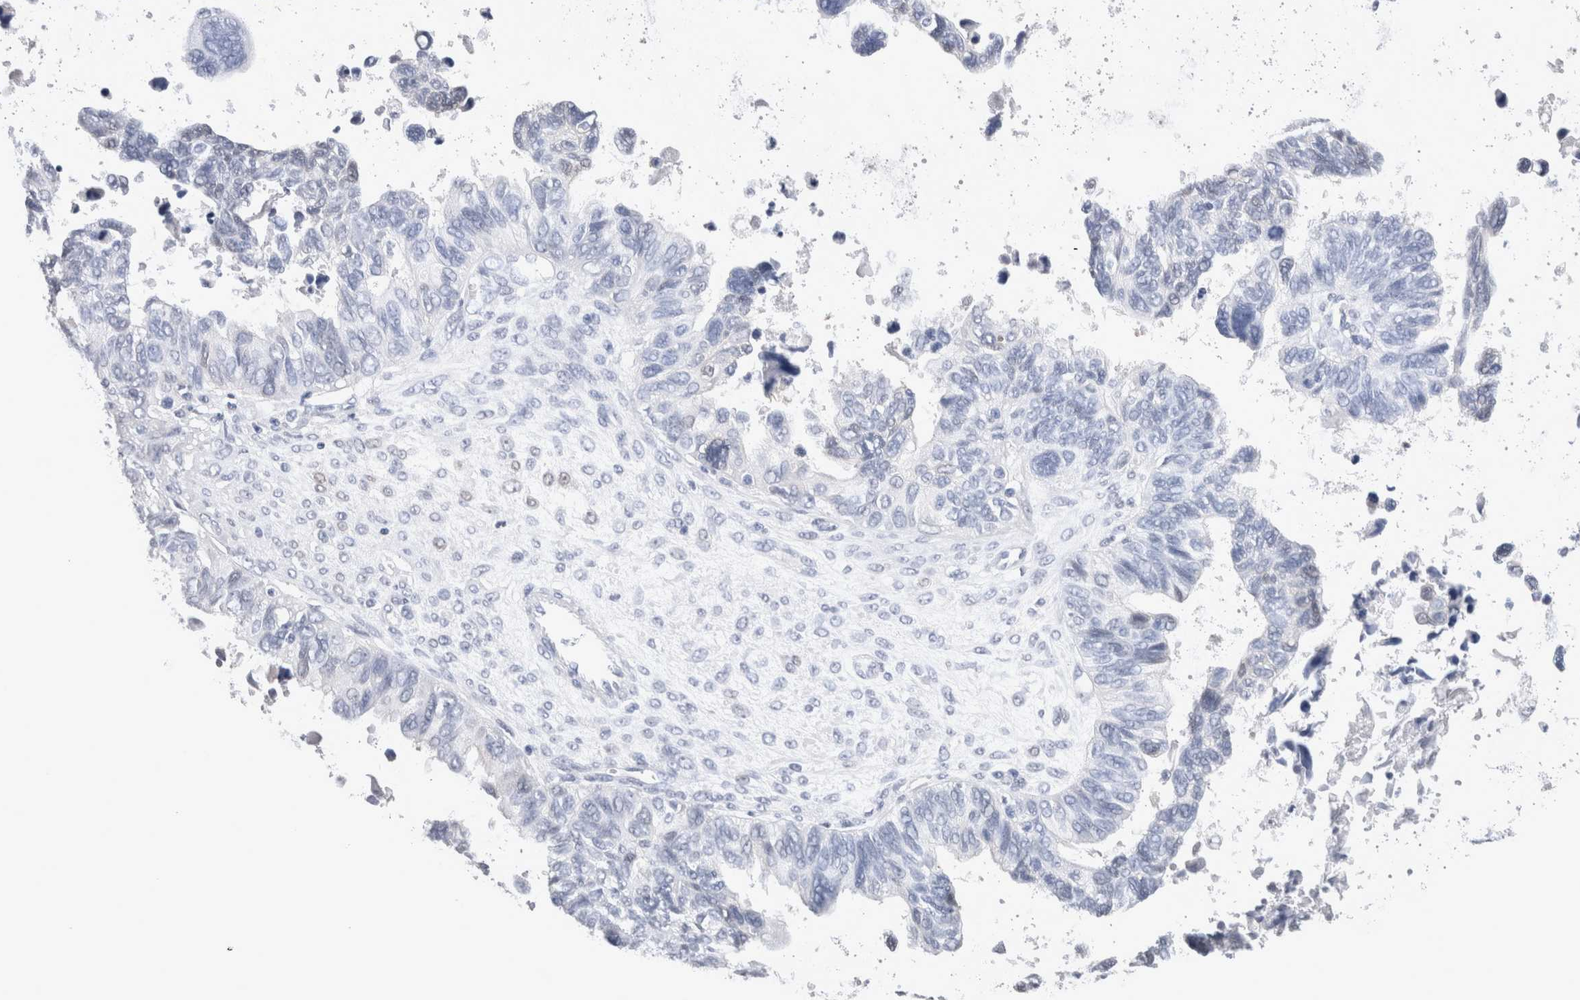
{"staining": {"intensity": "negative", "quantity": "none", "location": "none"}, "tissue": "ovarian cancer", "cell_type": "Tumor cells", "image_type": "cancer", "snomed": [{"axis": "morphology", "description": "Cystadenocarcinoma, serous, NOS"}, {"axis": "topography", "description": "Ovary"}], "caption": "Ovarian cancer was stained to show a protein in brown. There is no significant positivity in tumor cells.", "gene": "CA8", "patient": {"sex": "female", "age": 79}}